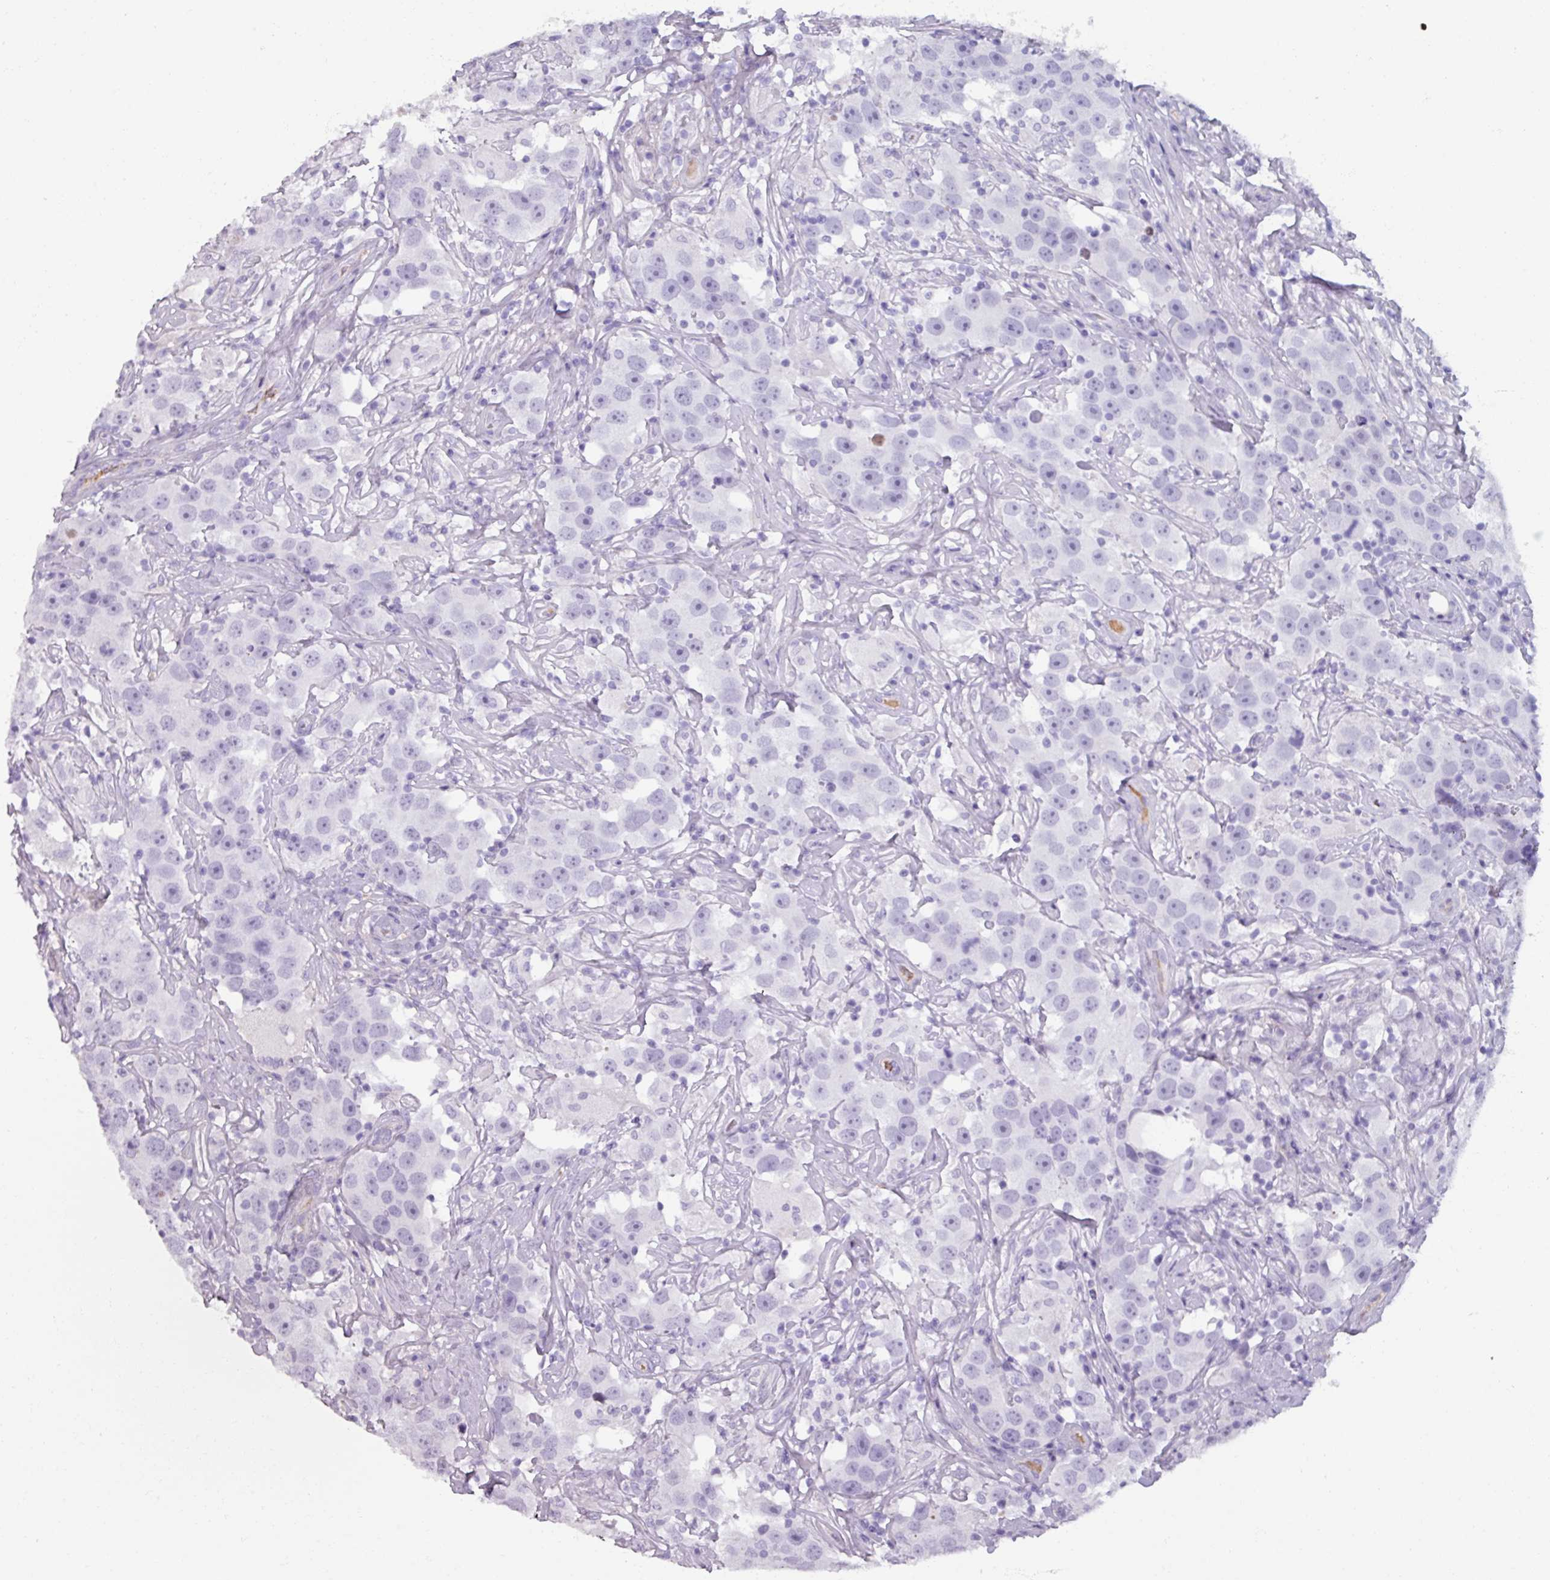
{"staining": {"intensity": "negative", "quantity": "none", "location": "none"}, "tissue": "testis cancer", "cell_type": "Tumor cells", "image_type": "cancer", "snomed": [{"axis": "morphology", "description": "Seminoma, NOS"}, {"axis": "topography", "description": "Testis"}], "caption": "Immunohistochemistry of human seminoma (testis) reveals no staining in tumor cells.", "gene": "SPESP1", "patient": {"sex": "male", "age": 49}}